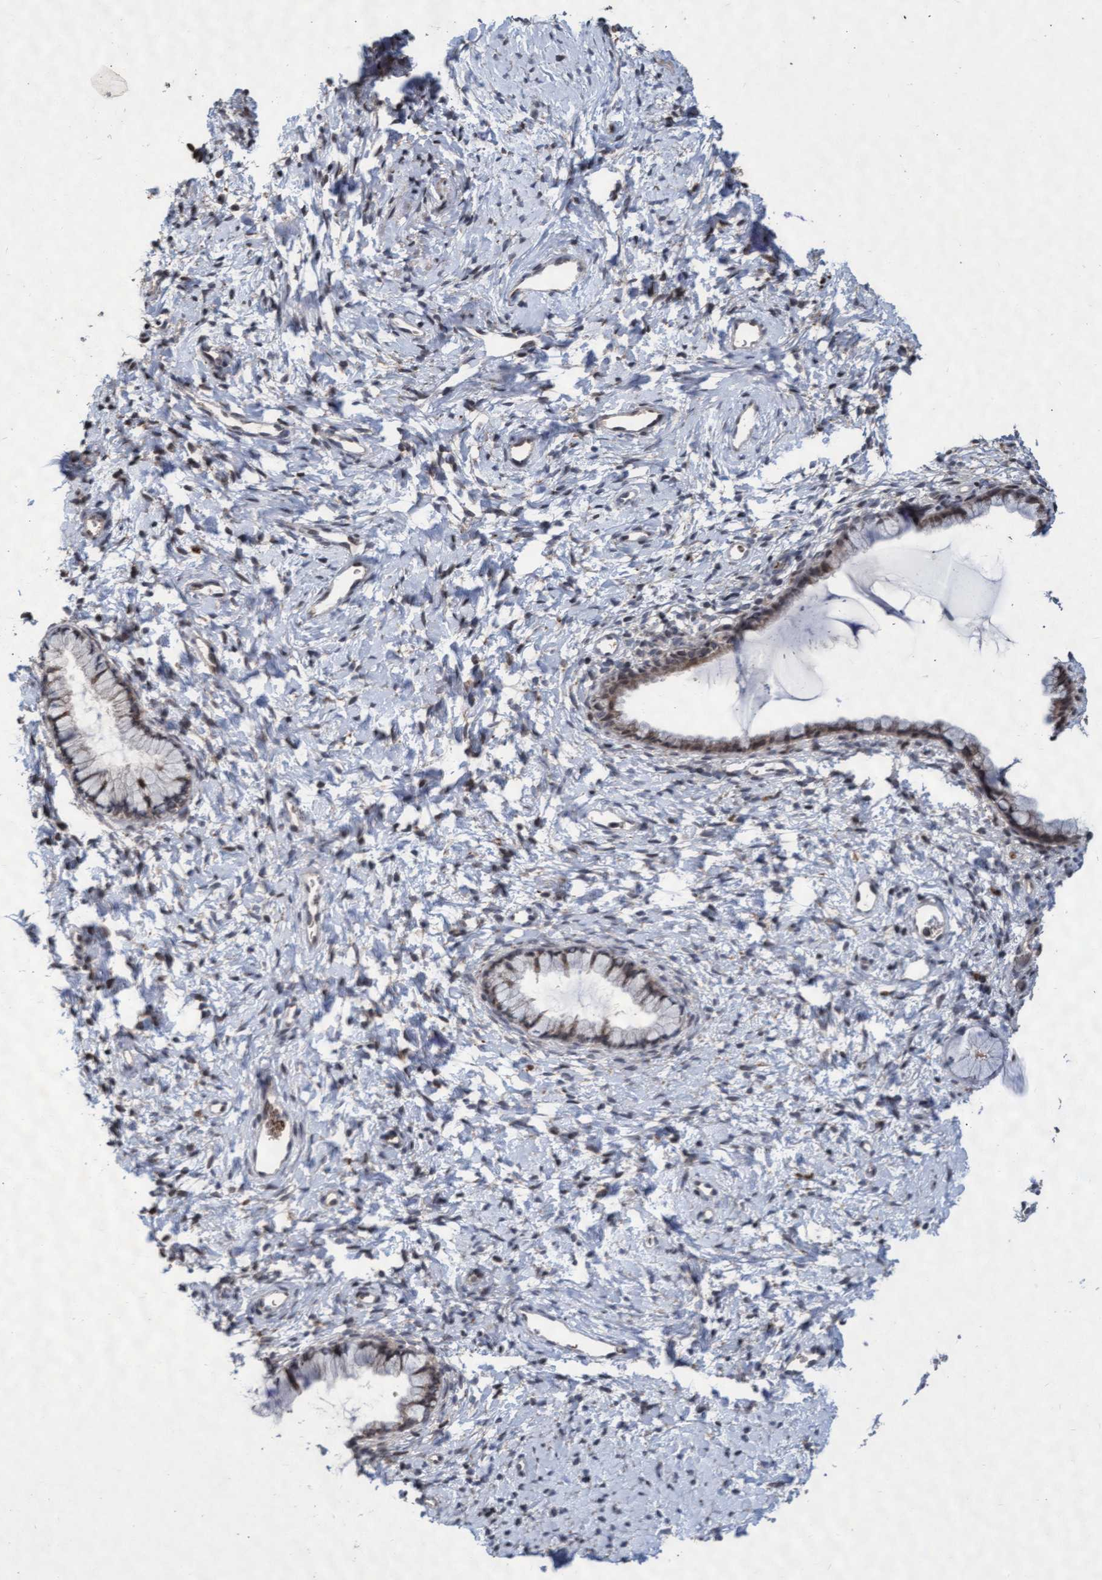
{"staining": {"intensity": "weak", "quantity": "25%-75%", "location": "cytoplasmic/membranous"}, "tissue": "cervix", "cell_type": "Glandular cells", "image_type": "normal", "snomed": [{"axis": "morphology", "description": "Normal tissue, NOS"}, {"axis": "topography", "description": "Cervix"}], "caption": "Immunohistochemical staining of normal human cervix demonstrates 25%-75% levels of weak cytoplasmic/membranous protein staining in approximately 25%-75% of glandular cells.", "gene": "KCNC2", "patient": {"sex": "female", "age": 72}}